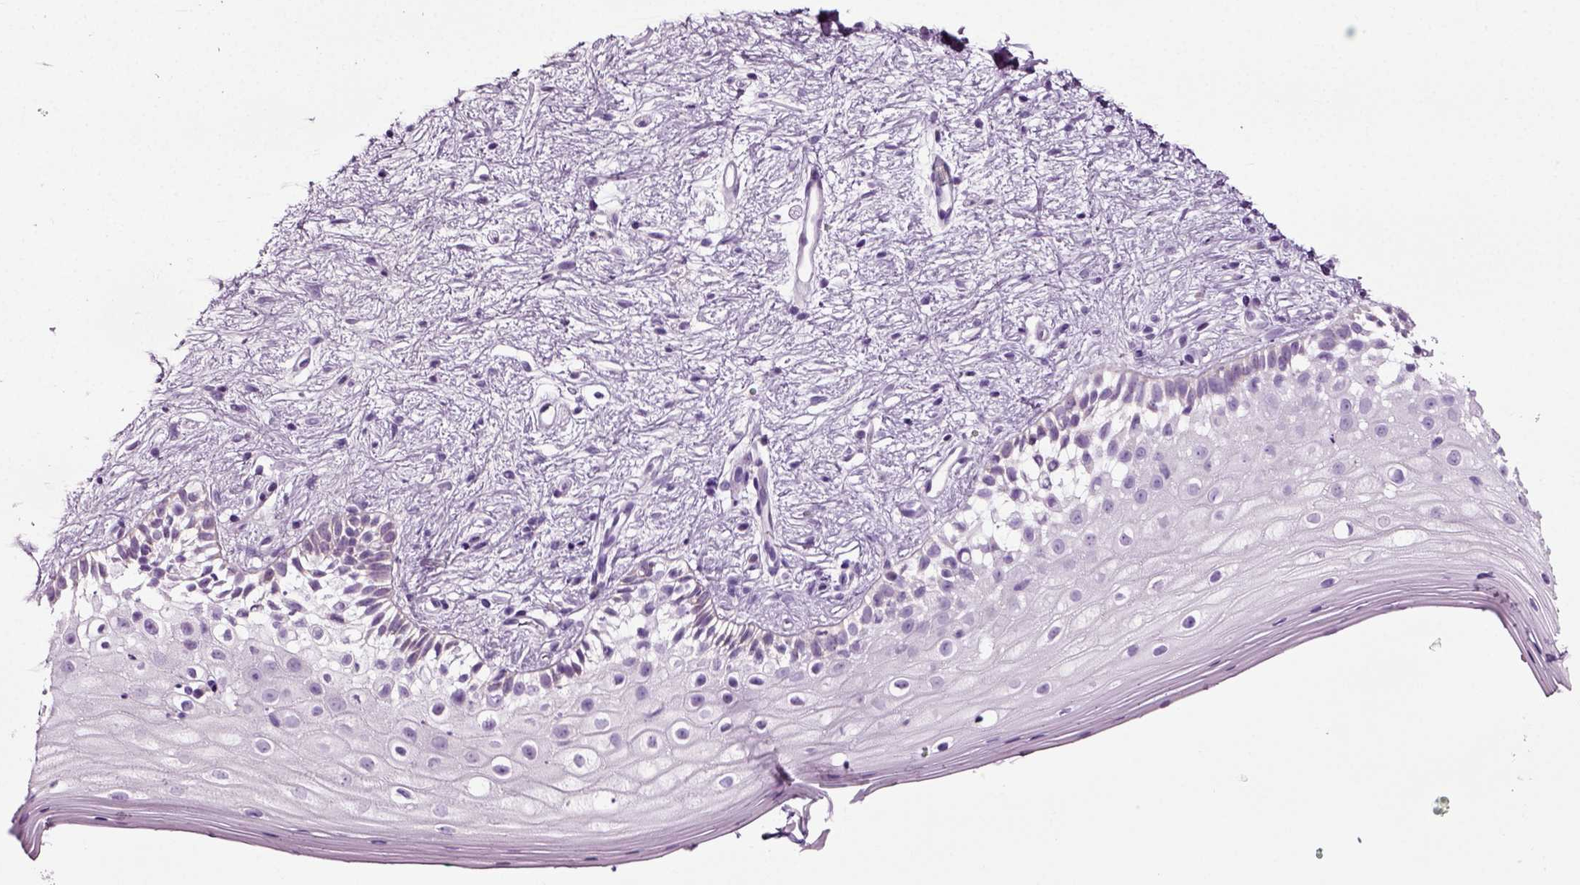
{"staining": {"intensity": "negative", "quantity": "none", "location": "none"}, "tissue": "vagina", "cell_type": "Squamous epithelial cells", "image_type": "normal", "snomed": [{"axis": "morphology", "description": "Normal tissue, NOS"}, {"axis": "topography", "description": "Vagina"}], "caption": "IHC of unremarkable human vagina reveals no staining in squamous epithelial cells.", "gene": "DNAH10", "patient": {"sex": "female", "age": 47}}